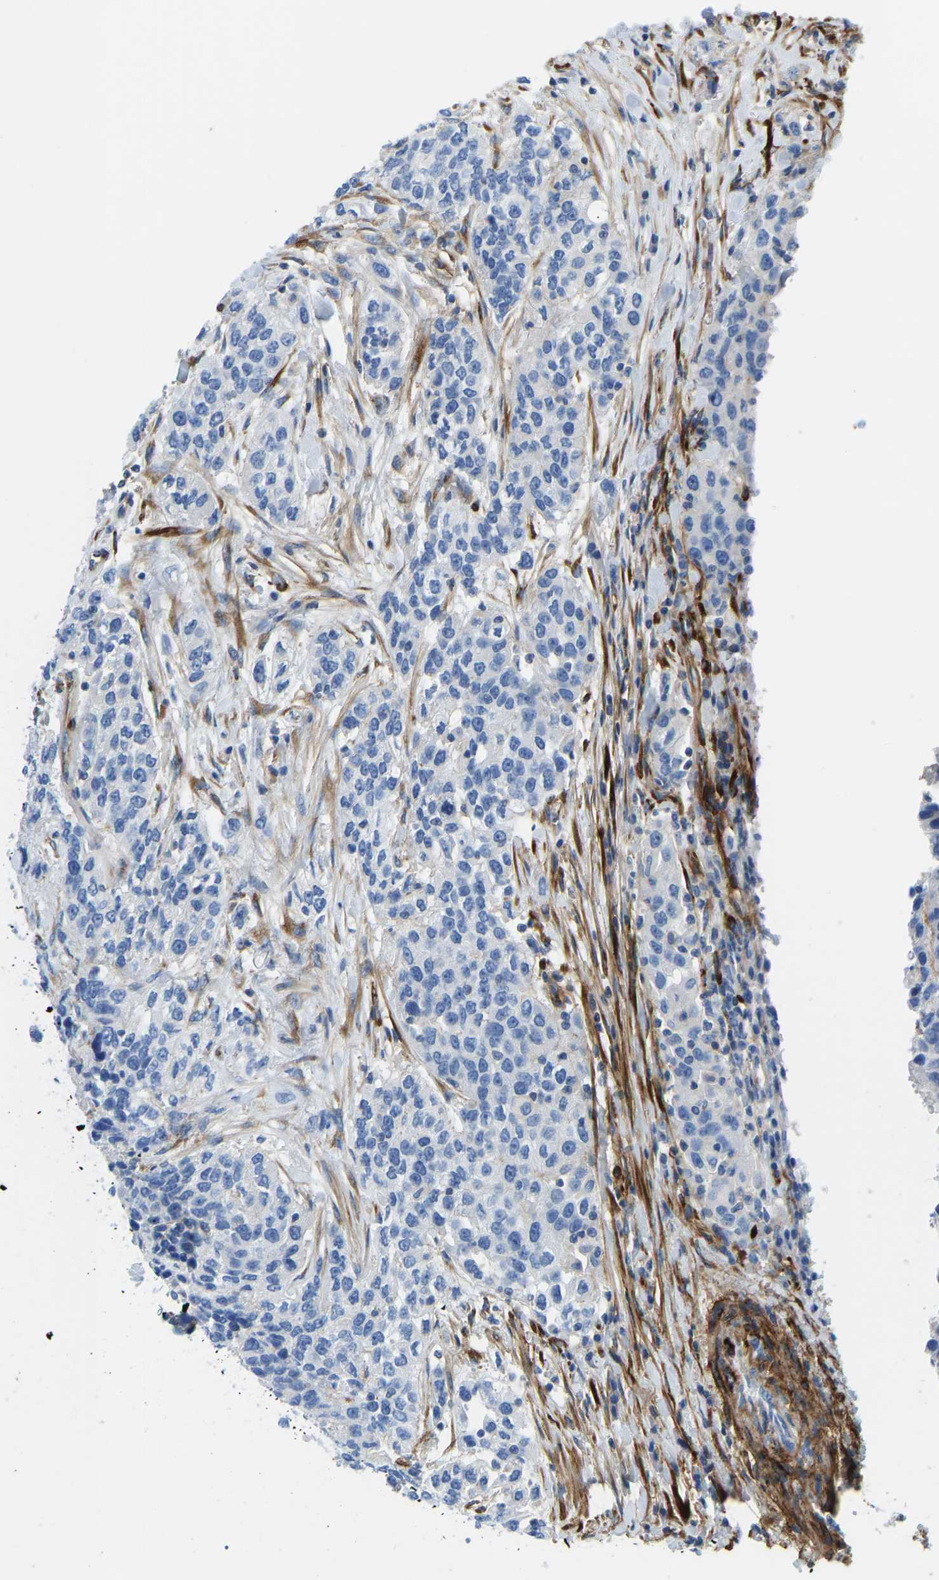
{"staining": {"intensity": "negative", "quantity": "none", "location": "none"}, "tissue": "urothelial cancer", "cell_type": "Tumor cells", "image_type": "cancer", "snomed": [{"axis": "morphology", "description": "Urothelial carcinoma, High grade"}, {"axis": "topography", "description": "Urinary bladder"}], "caption": "High magnification brightfield microscopy of urothelial carcinoma (high-grade) stained with DAB (brown) and counterstained with hematoxylin (blue): tumor cells show no significant staining.", "gene": "COL15A1", "patient": {"sex": "female", "age": 80}}